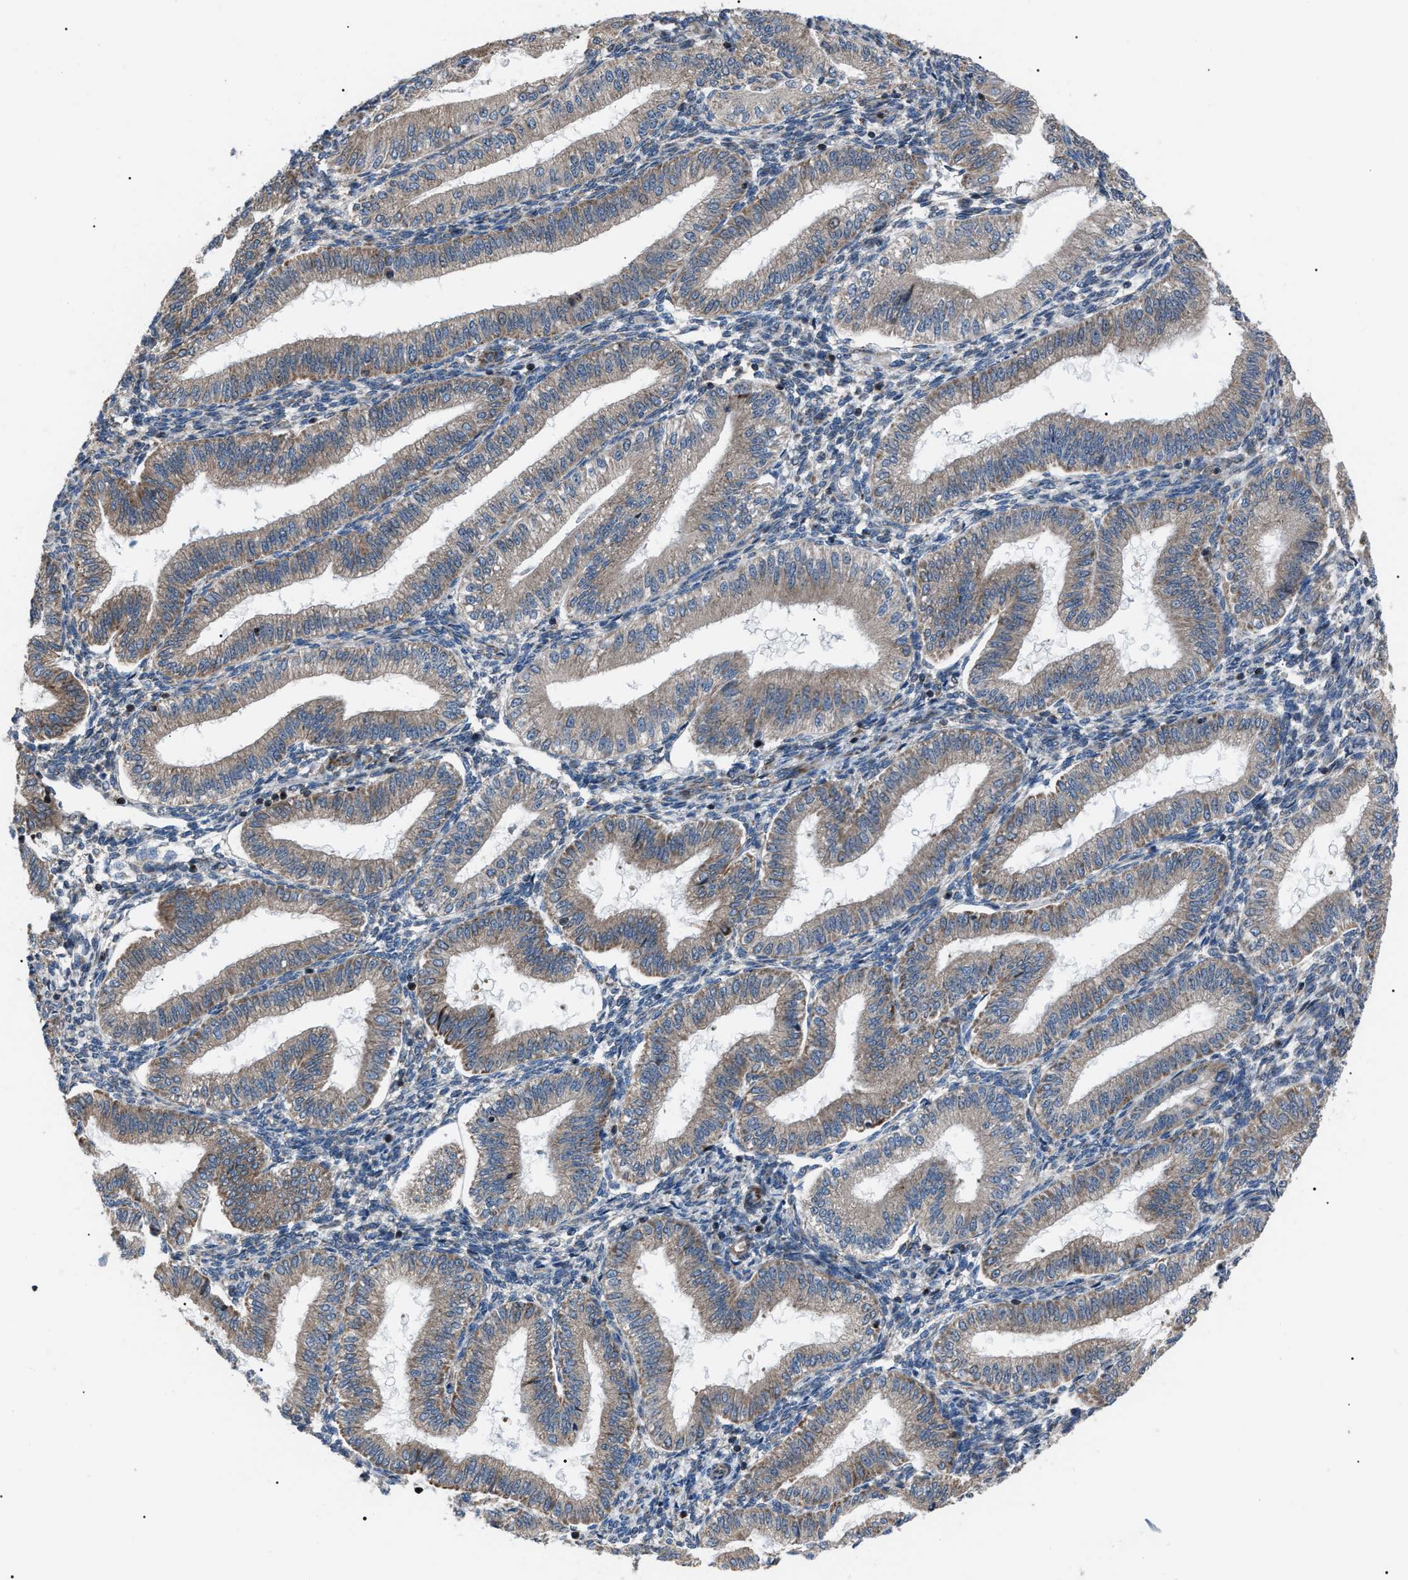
{"staining": {"intensity": "moderate", "quantity": "<25%", "location": "cytoplasmic/membranous"}, "tissue": "endometrium", "cell_type": "Cells in endometrial stroma", "image_type": "normal", "snomed": [{"axis": "morphology", "description": "Normal tissue, NOS"}, {"axis": "topography", "description": "Endometrium"}], "caption": "Moderate cytoplasmic/membranous expression for a protein is present in approximately <25% of cells in endometrial stroma of benign endometrium using immunohistochemistry (IHC).", "gene": "AGO2", "patient": {"sex": "female", "age": 39}}